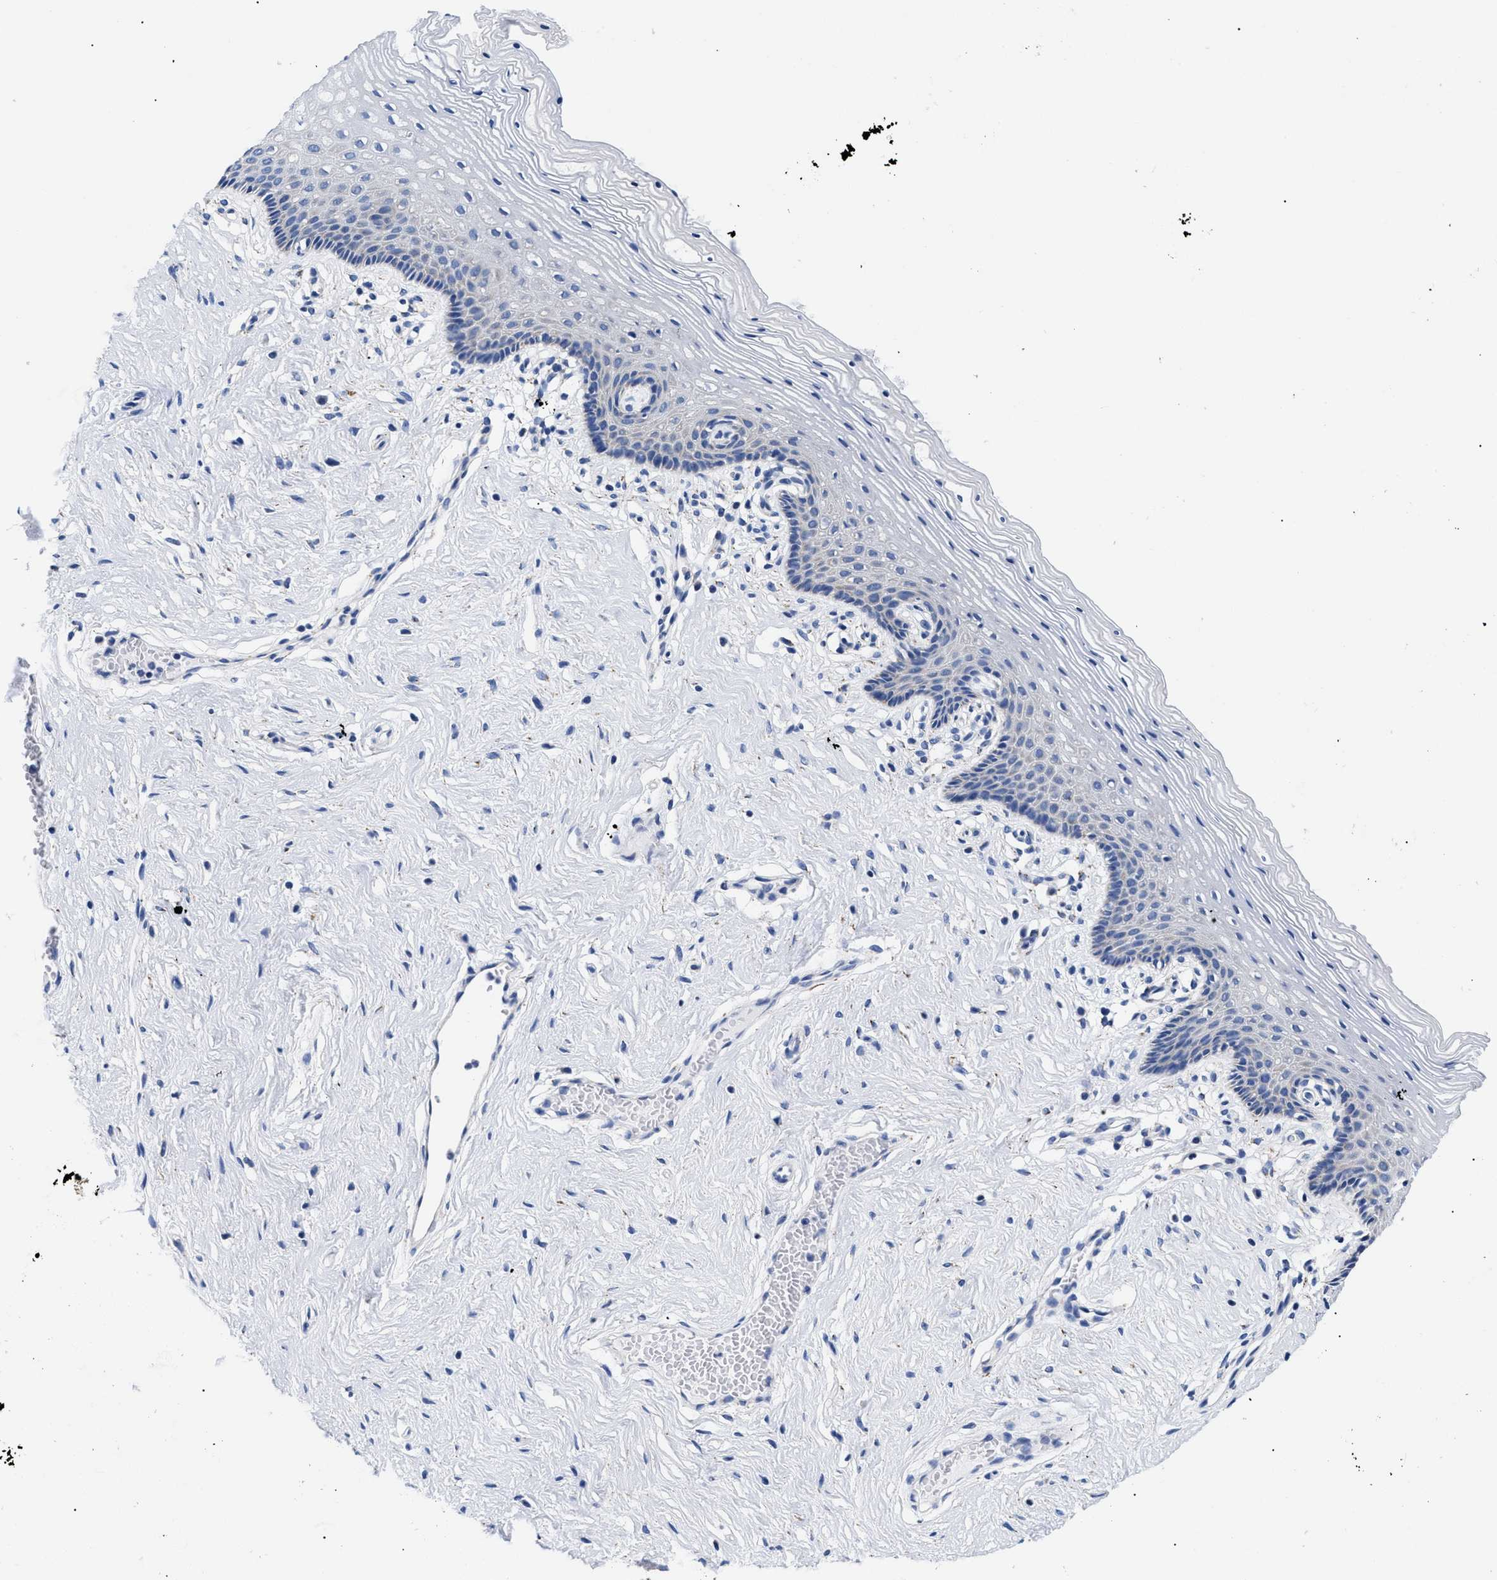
{"staining": {"intensity": "negative", "quantity": "none", "location": "none"}, "tissue": "vagina", "cell_type": "Squamous epithelial cells", "image_type": "normal", "snomed": [{"axis": "morphology", "description": "Normal tissue, NOS"}, {"axis": "topography", "description": "Vagina"}], "caption": "Image shows no protein staining in squamous epithelial cells of benign vagina.", "gene": "GPR149", "patient": {"sex": "female", "age": 32}}